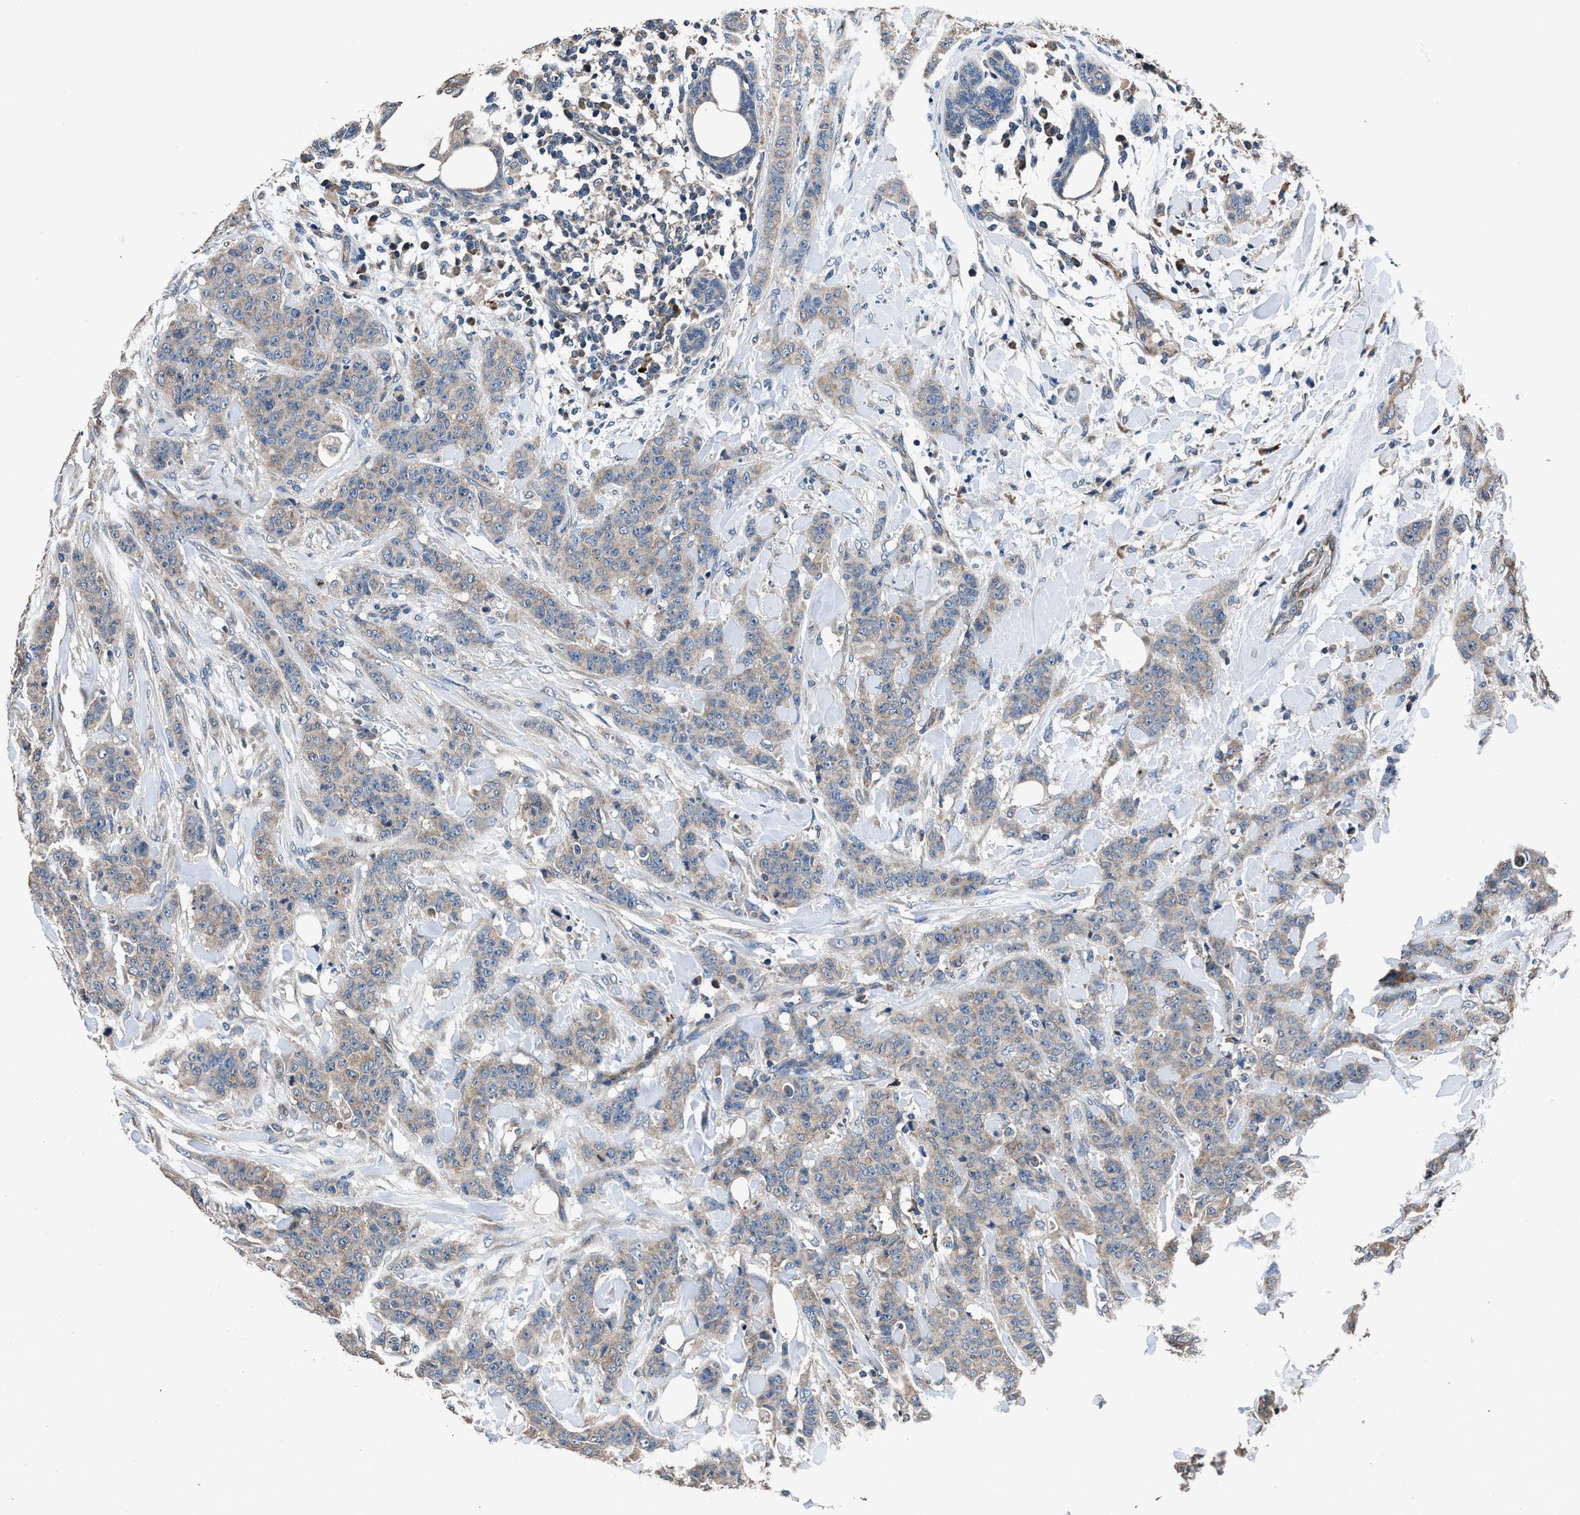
{"staining": {"intensity": "weak", "quantity": ">75%", "location": "cytoplasmic/membranous"}, "tissue": "breast cancer", "cell_type": "Tumor cells", "image_type": "cancer", "snomed": [{"axis": "morphology", "description": "Normal tissue, NOS"}, {"axis": "morphology", "description": "Duct carcinoma"}, {"axis": "topography", "description": "Breast"}], "caption": "Immunohistochemical staining of human infiltrating ductal carcinoma (breast) shows low levels of weak cytoplasmic/membranous expression in approximately >75% of tumor cells.", "gene": "DHRS7B", "patient": {"sex": "female", "age": 40}}